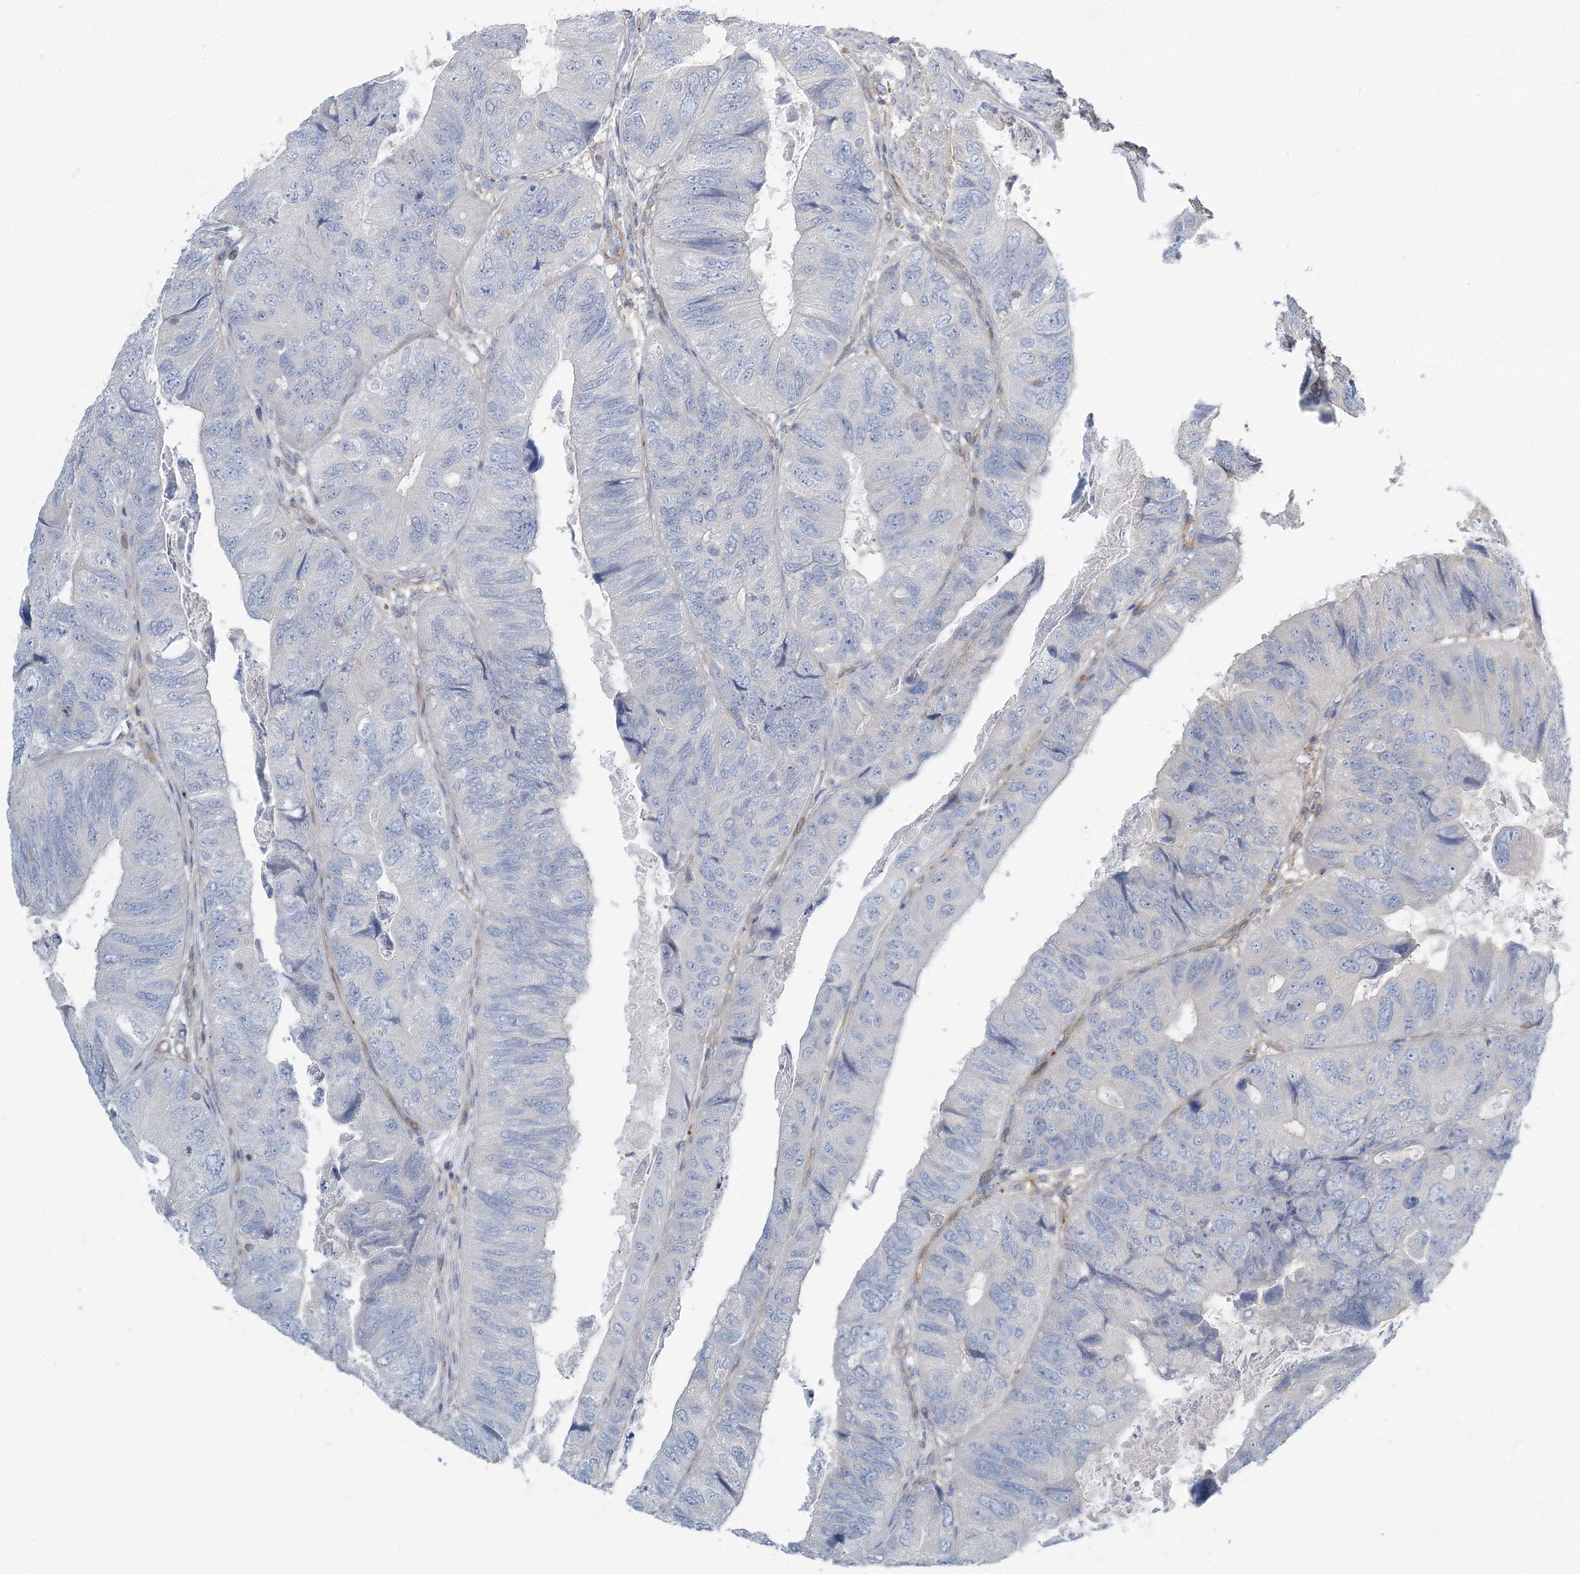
{"staining": {"intensity": "negative", "quantity": "none", "location": "none"}, "tissue": "colorectal cancer", "cell_type": "Tumor cells", "image_type": "cancer", "snomed": [{"axis": "morphology", "description": "Adenocarcinoma, NOS"}, {"axis": "topography", "description": "Rectum"}], "caption": "IHC of human colorectal adenocarcinoma demonstrates no expression in tumor cells.", "gene": "CUEDC2", "patient": {"sex": "male", "age": 63}}